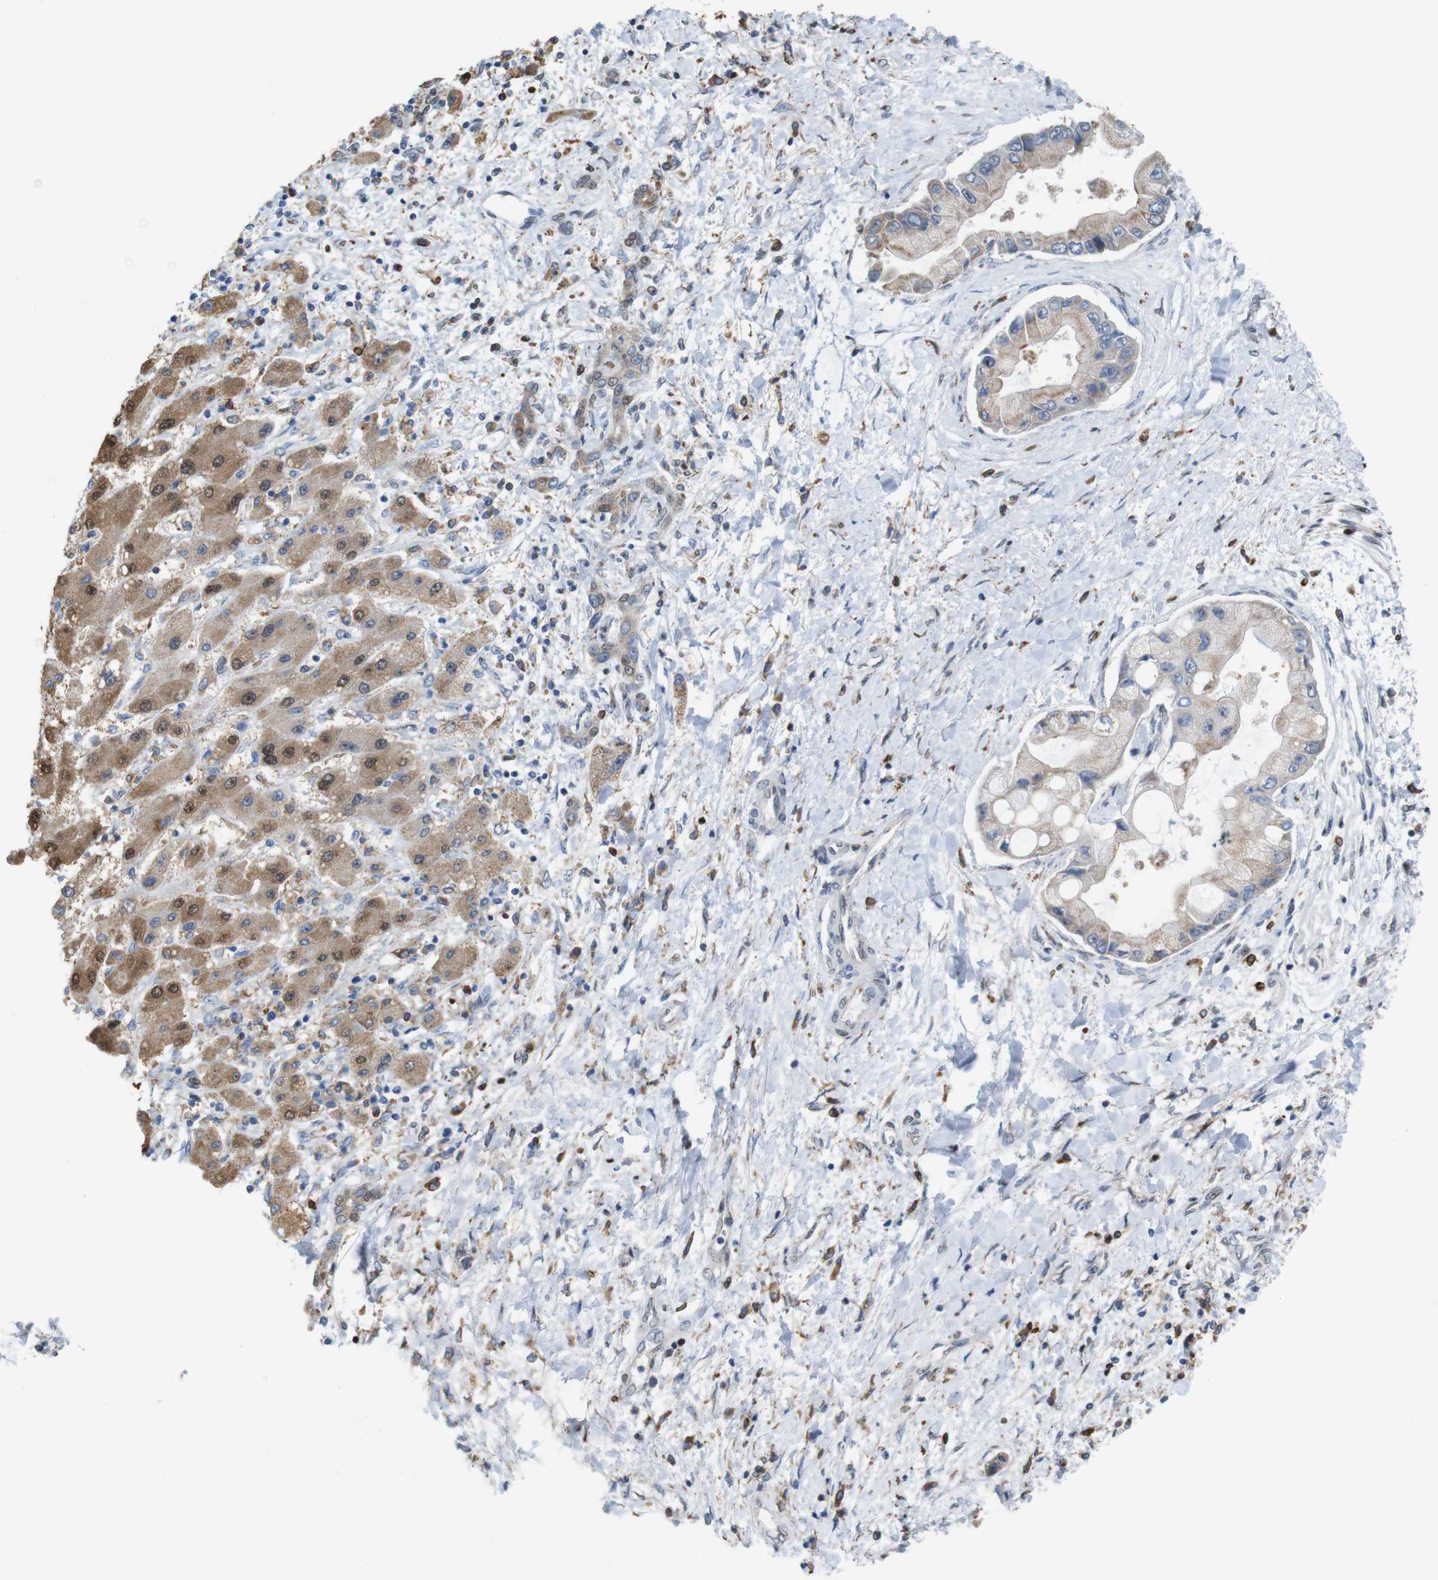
{"staining": {"intensity": "moderate", "quantity": ">75%", "location": "cytoplasmic/membranous"}, "tissue": "liver cancer", "cell_type": "Tumor cells", "image_type": "cancer", "snomed": [{"axis": "morphology", "description": "Cholangiocarcinoma"}, {"axis": "topography", "description": "Liver"}], "caption": "Liver cancer tissue reveals moderate cytoplasmic/membranous staining in approximately >75% of tumor cells, visualized by immunohistochemistry. Nuclei are stained in blue.", "gene": "PNMA8A", "patient": {"sex": "male", "age": 50}}